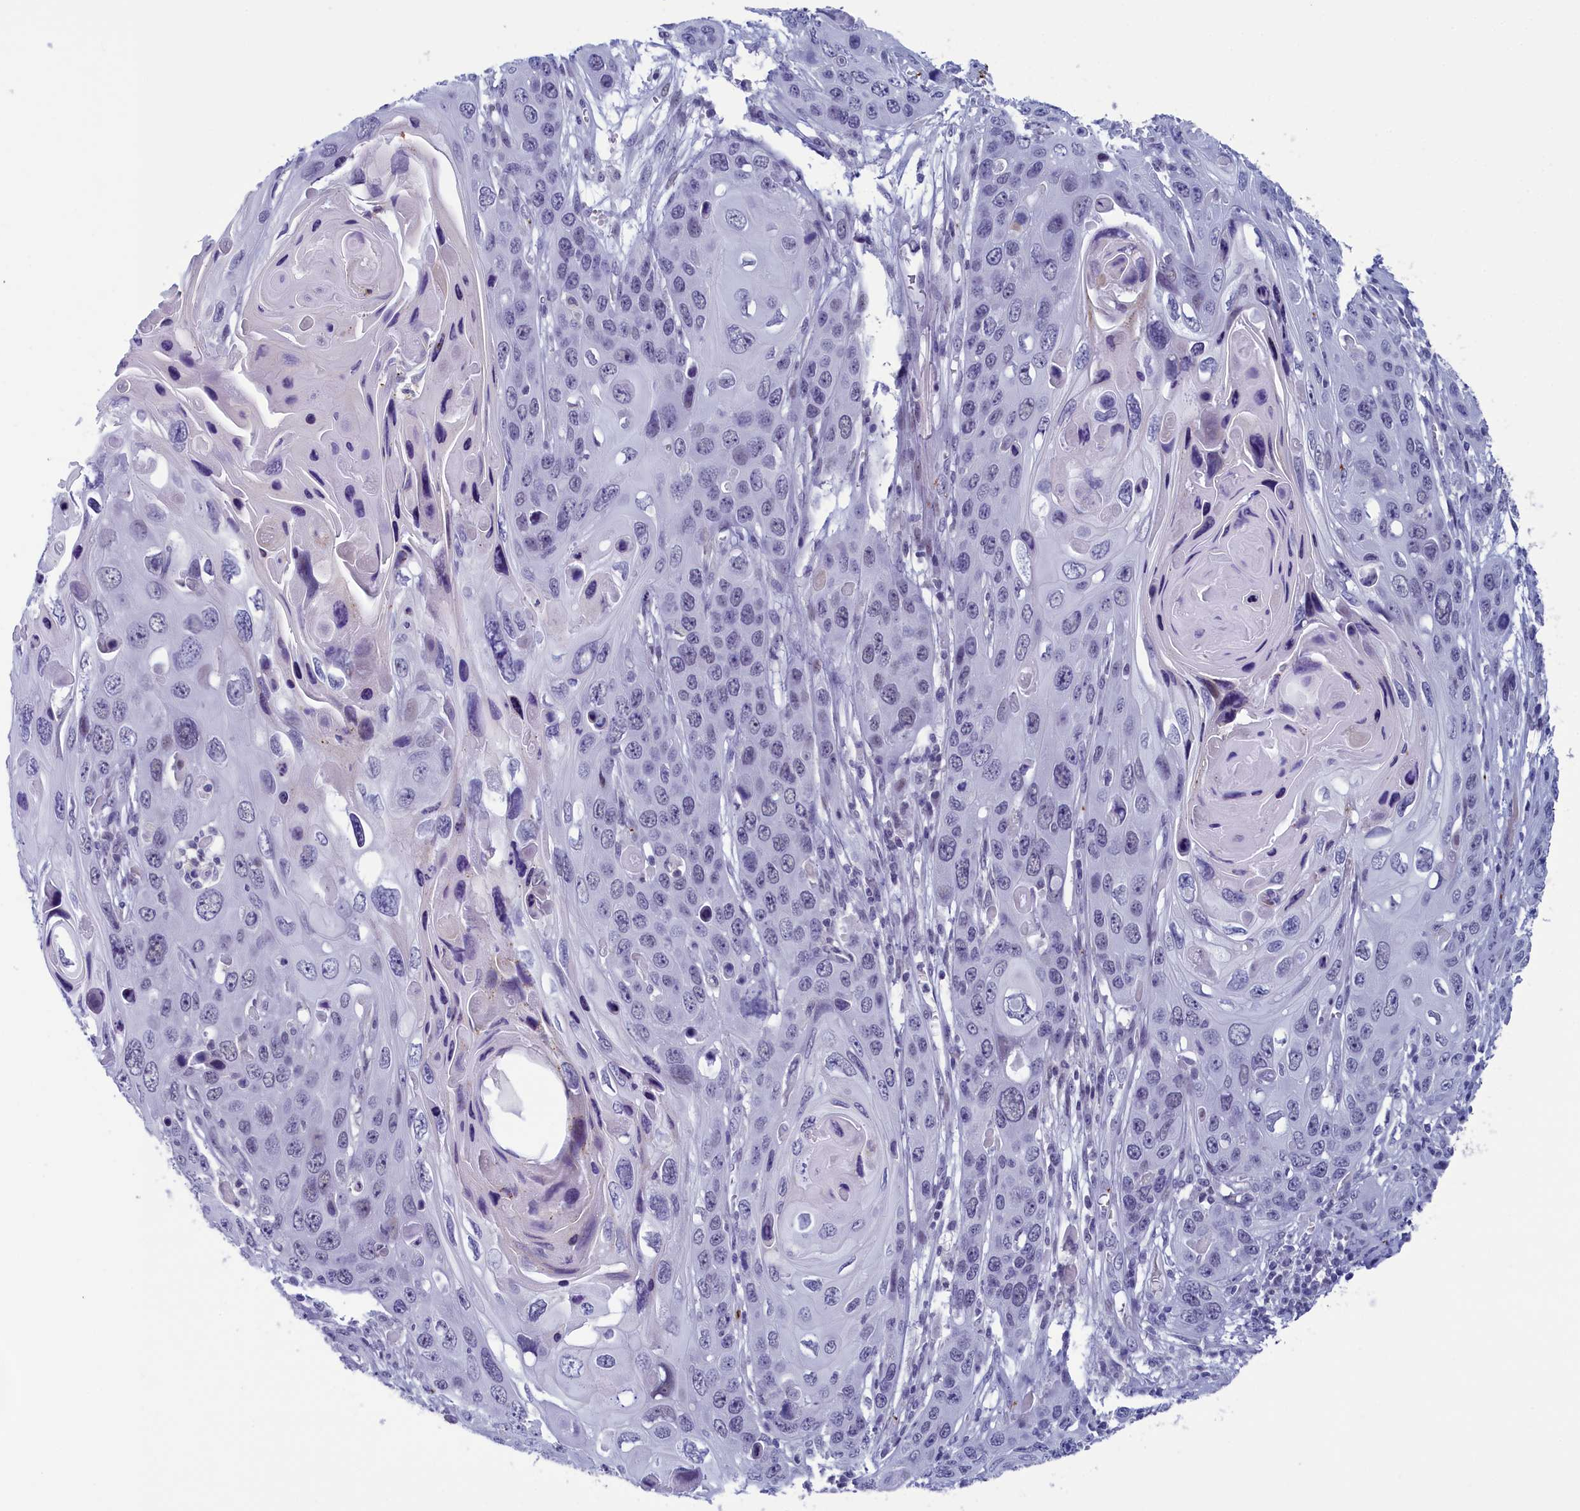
{"staining": {"intensity": "negative", "quantity": "none", "location": "none"}, "tissue": "skin cancer", "cell_type": "Tumor cells", "image_type": "cancer", "snomed": [{"axis": "morphology", "description": "Squamous cell carcinoma, NOS"}, {"axis": "topography", "description": "Skin"}], "caption": "The IHC image has no significant staining in tumor cells of skin cancer (squamous cell carcinoma) tissue.", "gene": "AIFM2", "patient": {"sex": "male", "age": 55}}